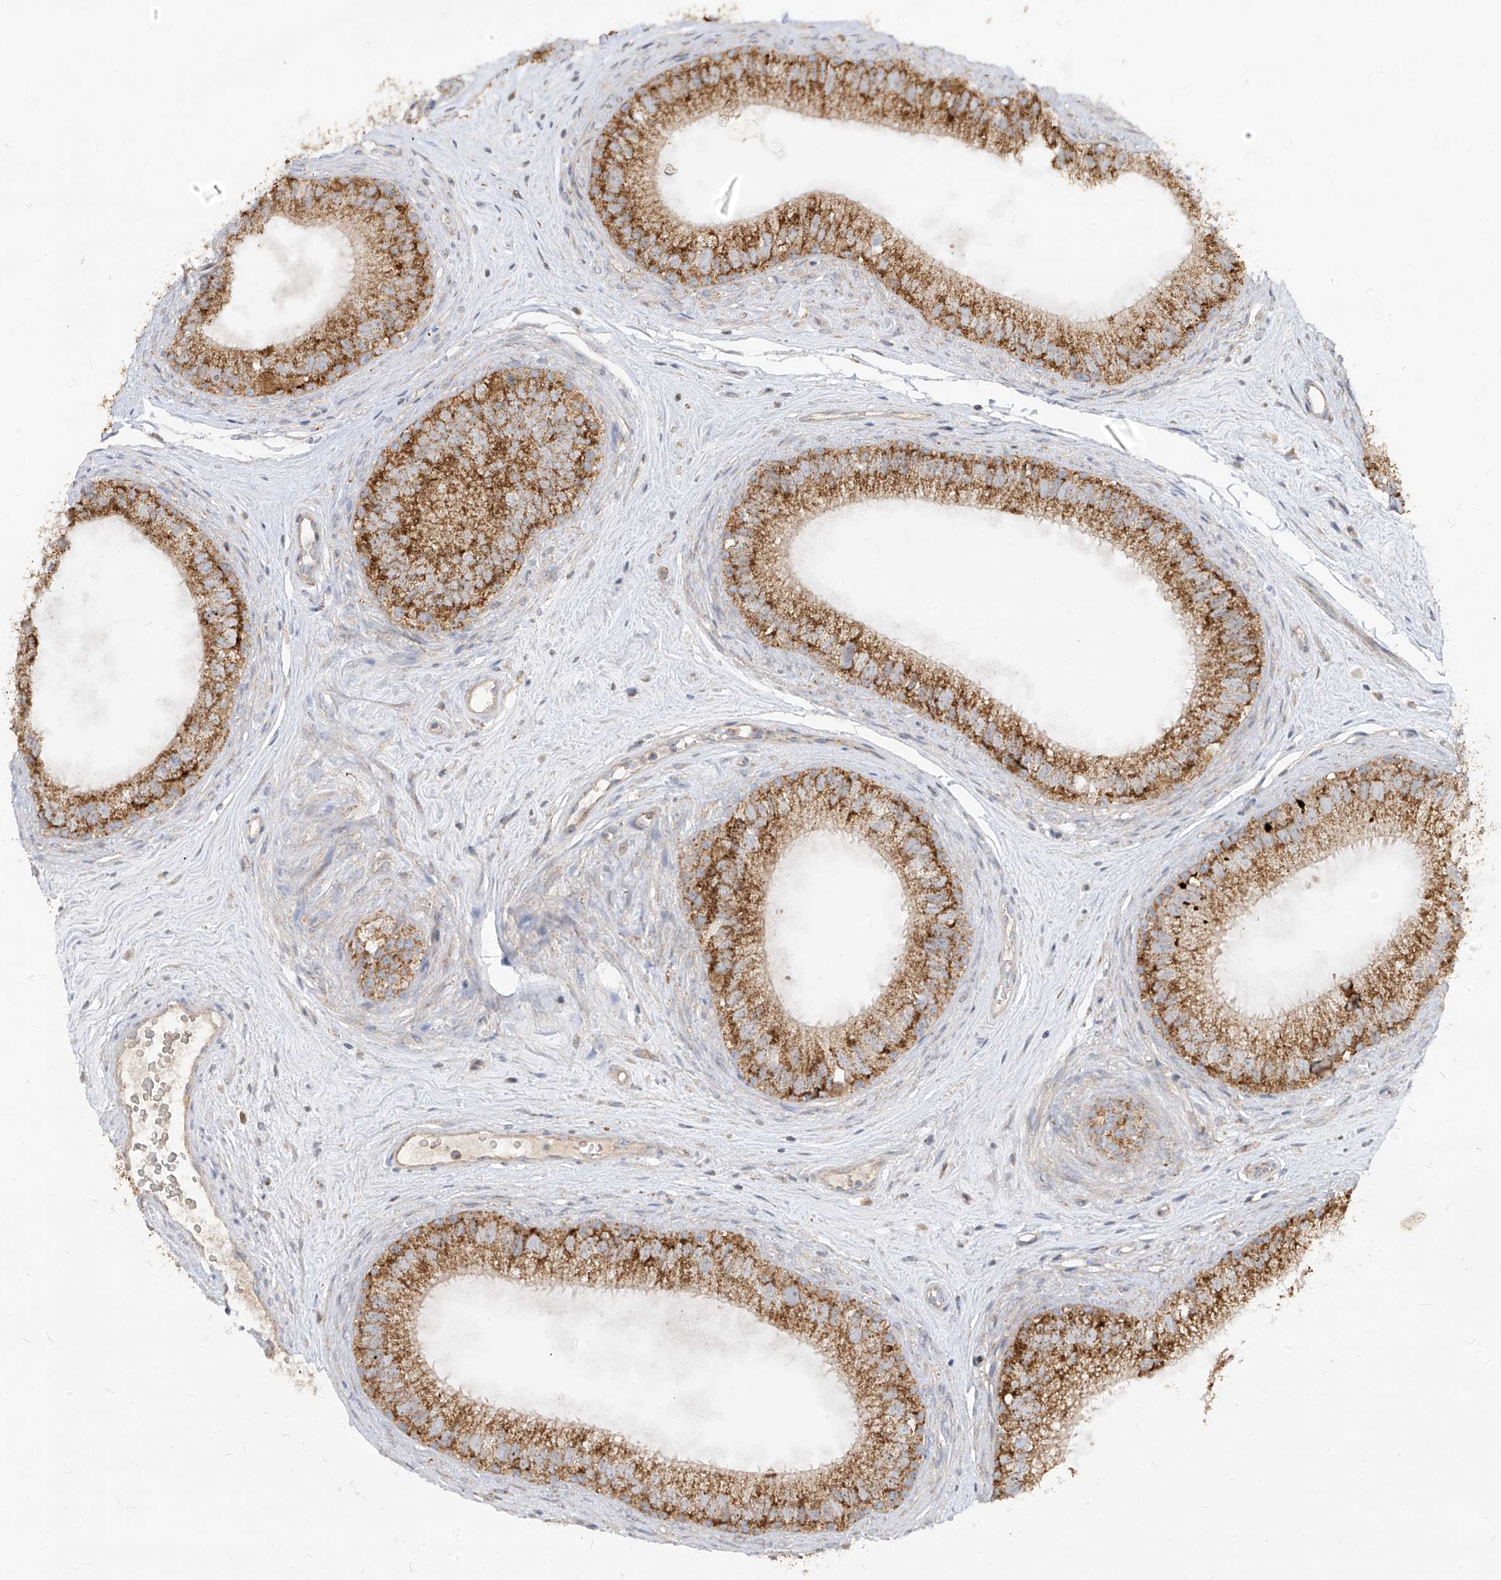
{"staining": {"intensity": "strong", "quantity": ">75%", "location": "cytoplasmic/membranous"}, "tissue": "epididymis", "cell_type": "Glandular cells", "image_type": "normal", "snomed": [{"axis": "morphology", "description": "Normal tissue, NOS"}, {"axis": "topography", "description": "Epididymis"}], "caption": "Unremarkable epididymis shows strong cytoplasmic/membranous positivity in about >75% of glandular cells, visualized by immunohistochemistry.", "gene": "ABCD3", "patient": {"sex": "male", "age": 71}}